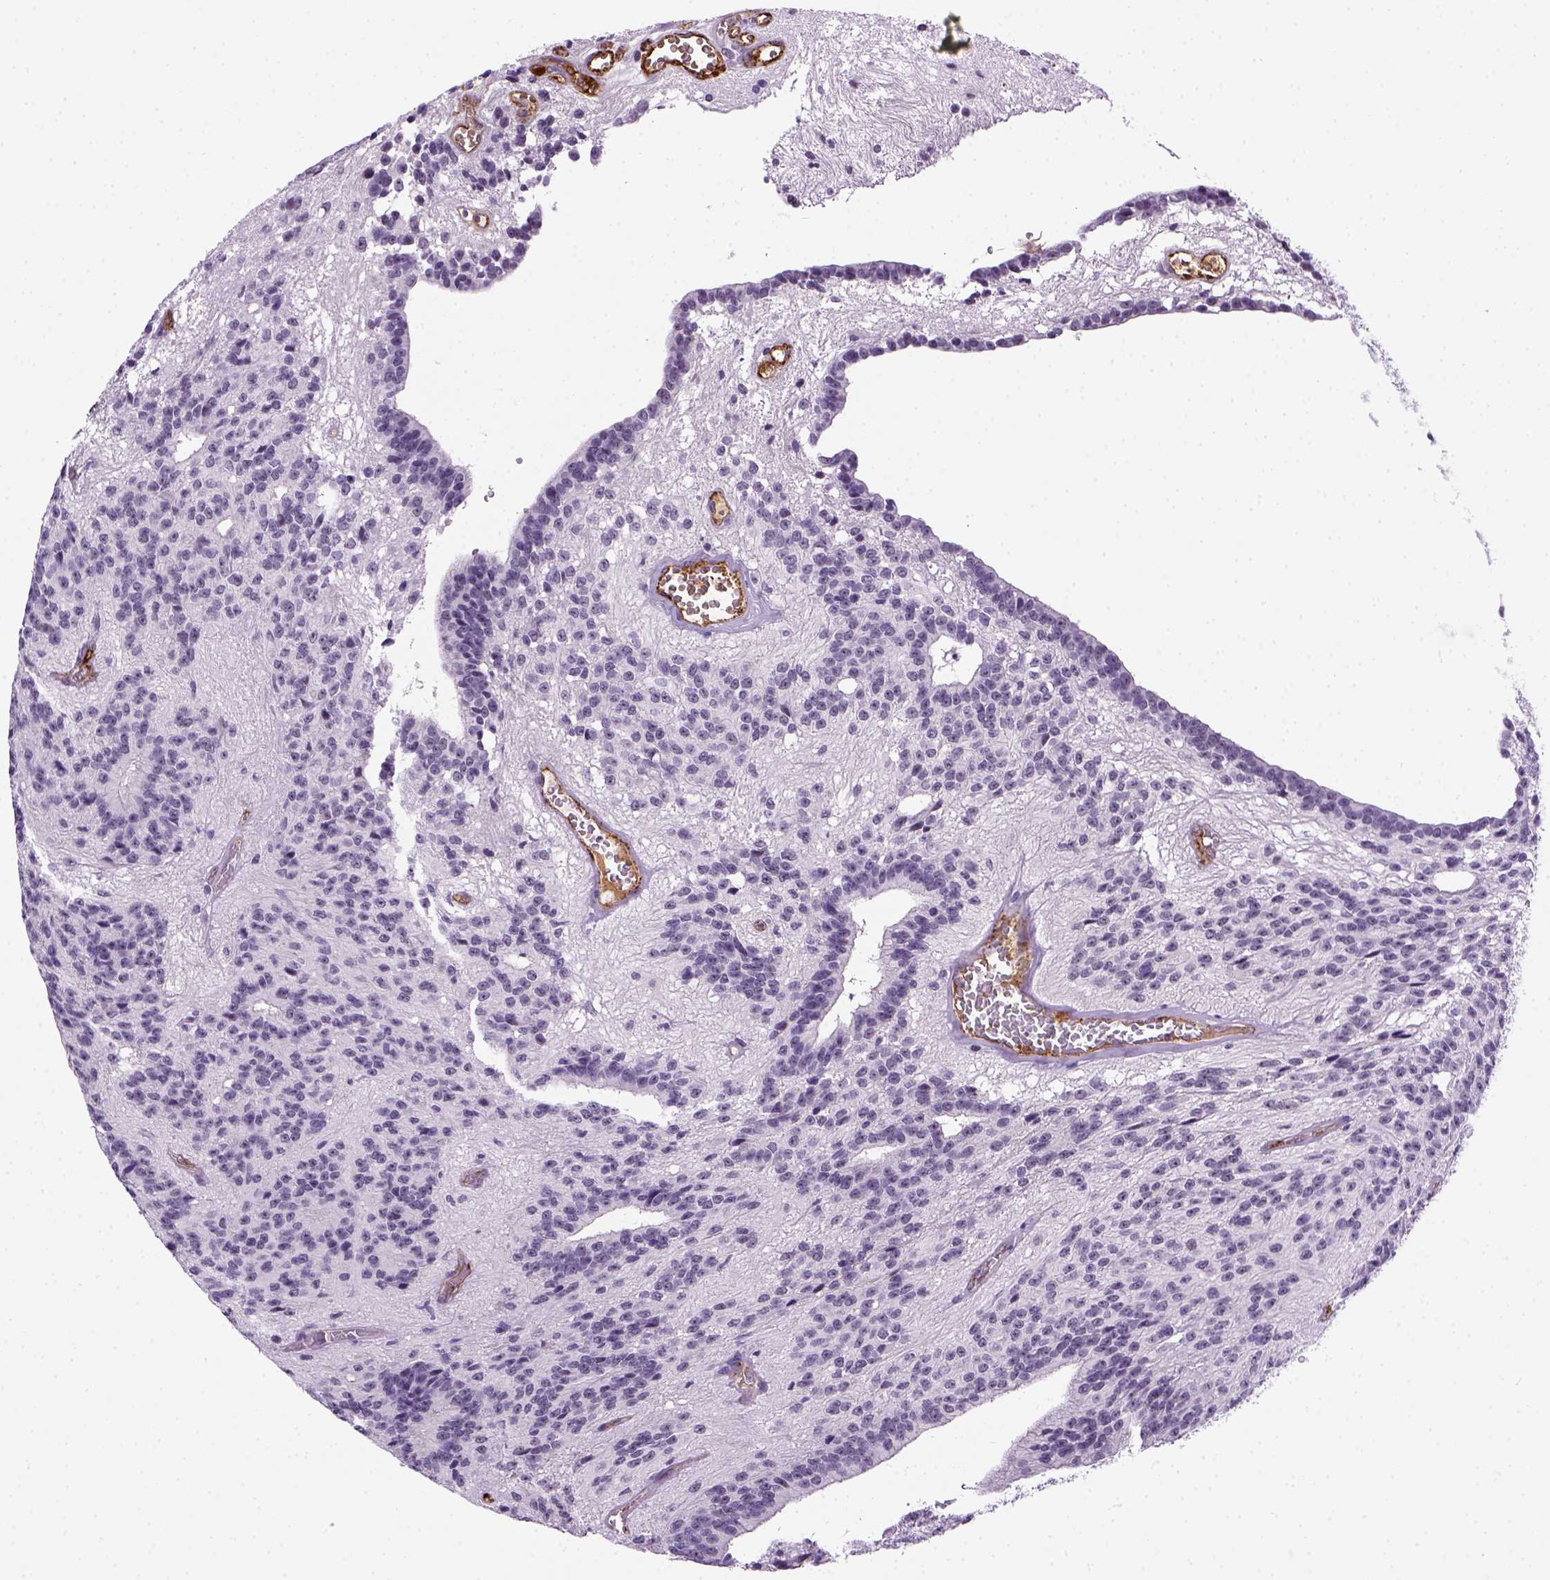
{"staining": {"intensity": "negative", "quantity": "none", "location": "none"}, "tissue": "glioma", "cell_type": "Tumor cells", "image_type": "cancer", "snomed": [{"axis": "morphology", "description": "Glioma, malignant, Low grade"}, {"axis": "topography", "description": "Brain"}], "caption": "Histopathology image shows no significant protein staining in tumor cells of glioma.", "gene": "VWF", "patient": {"sex": "male", "age": 31}}